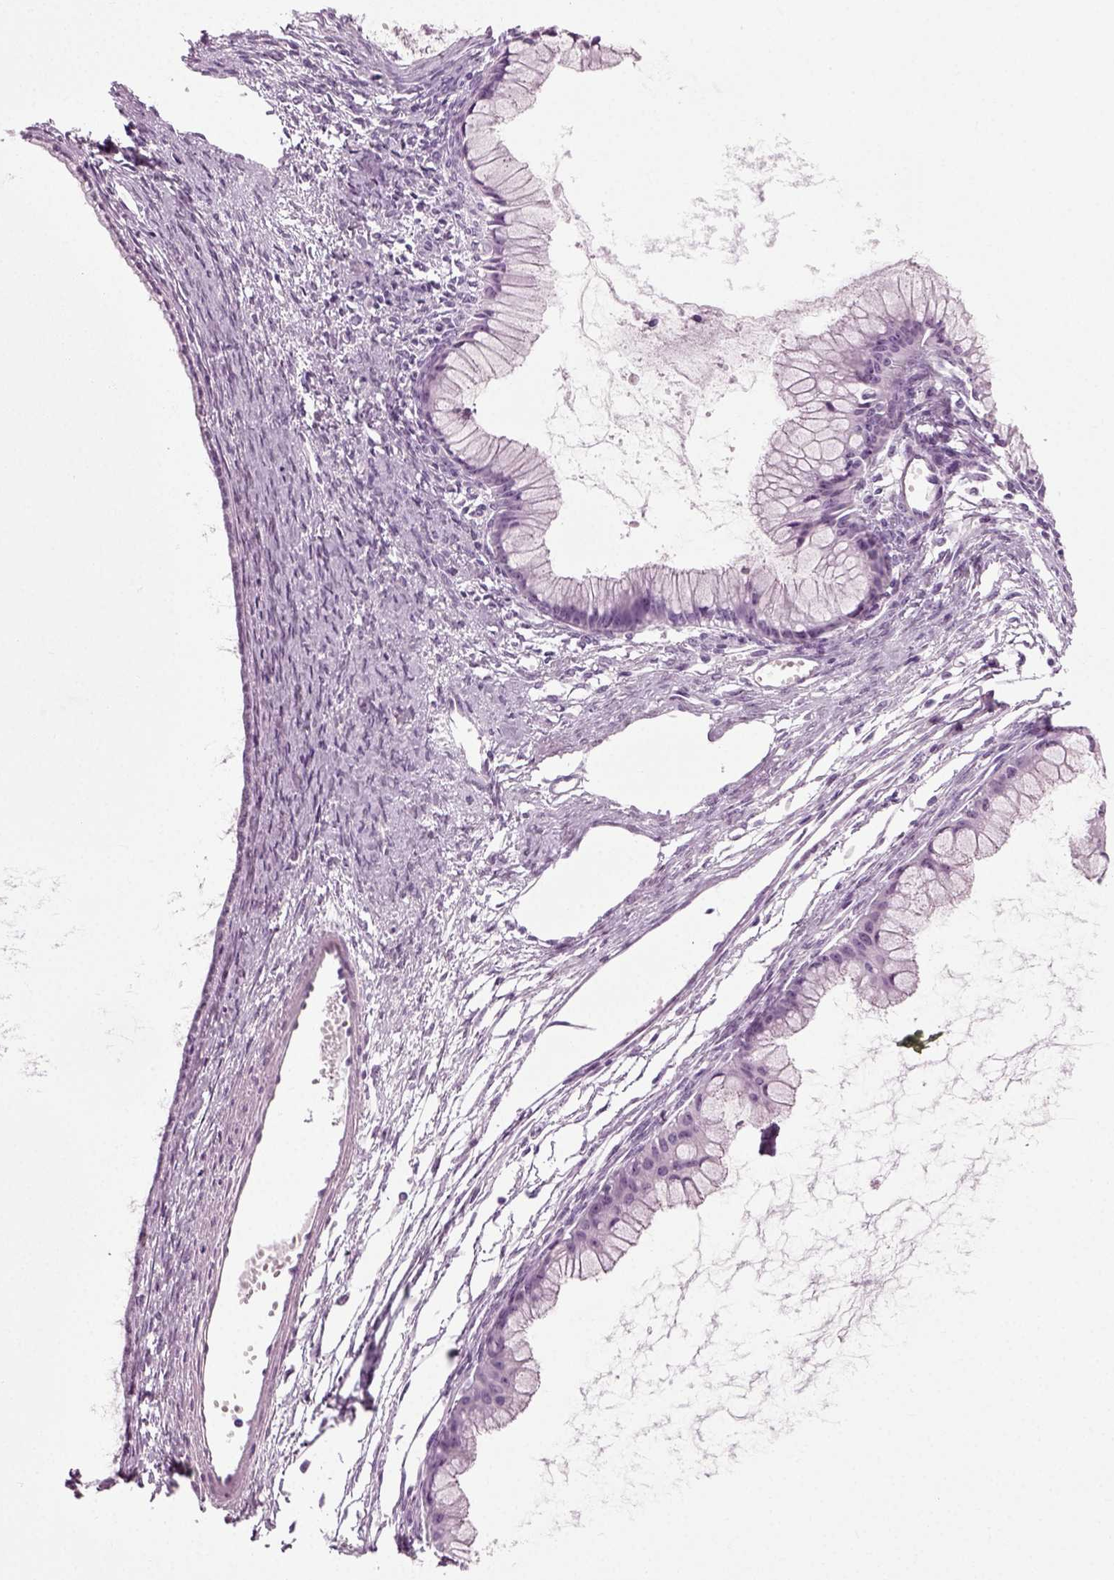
{"staining": {"intensity": "negative", "quantity": "none", "location": "none"}, "tissue": "ovarian cancer", "cell_type": "Tumor cells", "image_type": "cancer", "snomed": [{"axis": "morphology", "description": "Cystadenocarcinoma, mucinous, NOS"}, {"axis": "topography", "description": "Ovary"}], "caption": "The photomicrograph demonstrates no staining of tumor cells in ovarian cancer (mucinous cystadenocarcinoma). (DAB IHC with hematoxylin counter stain).", "gene": "ZC2HC1C", "patient": {"sex": "female", "age": 41}}